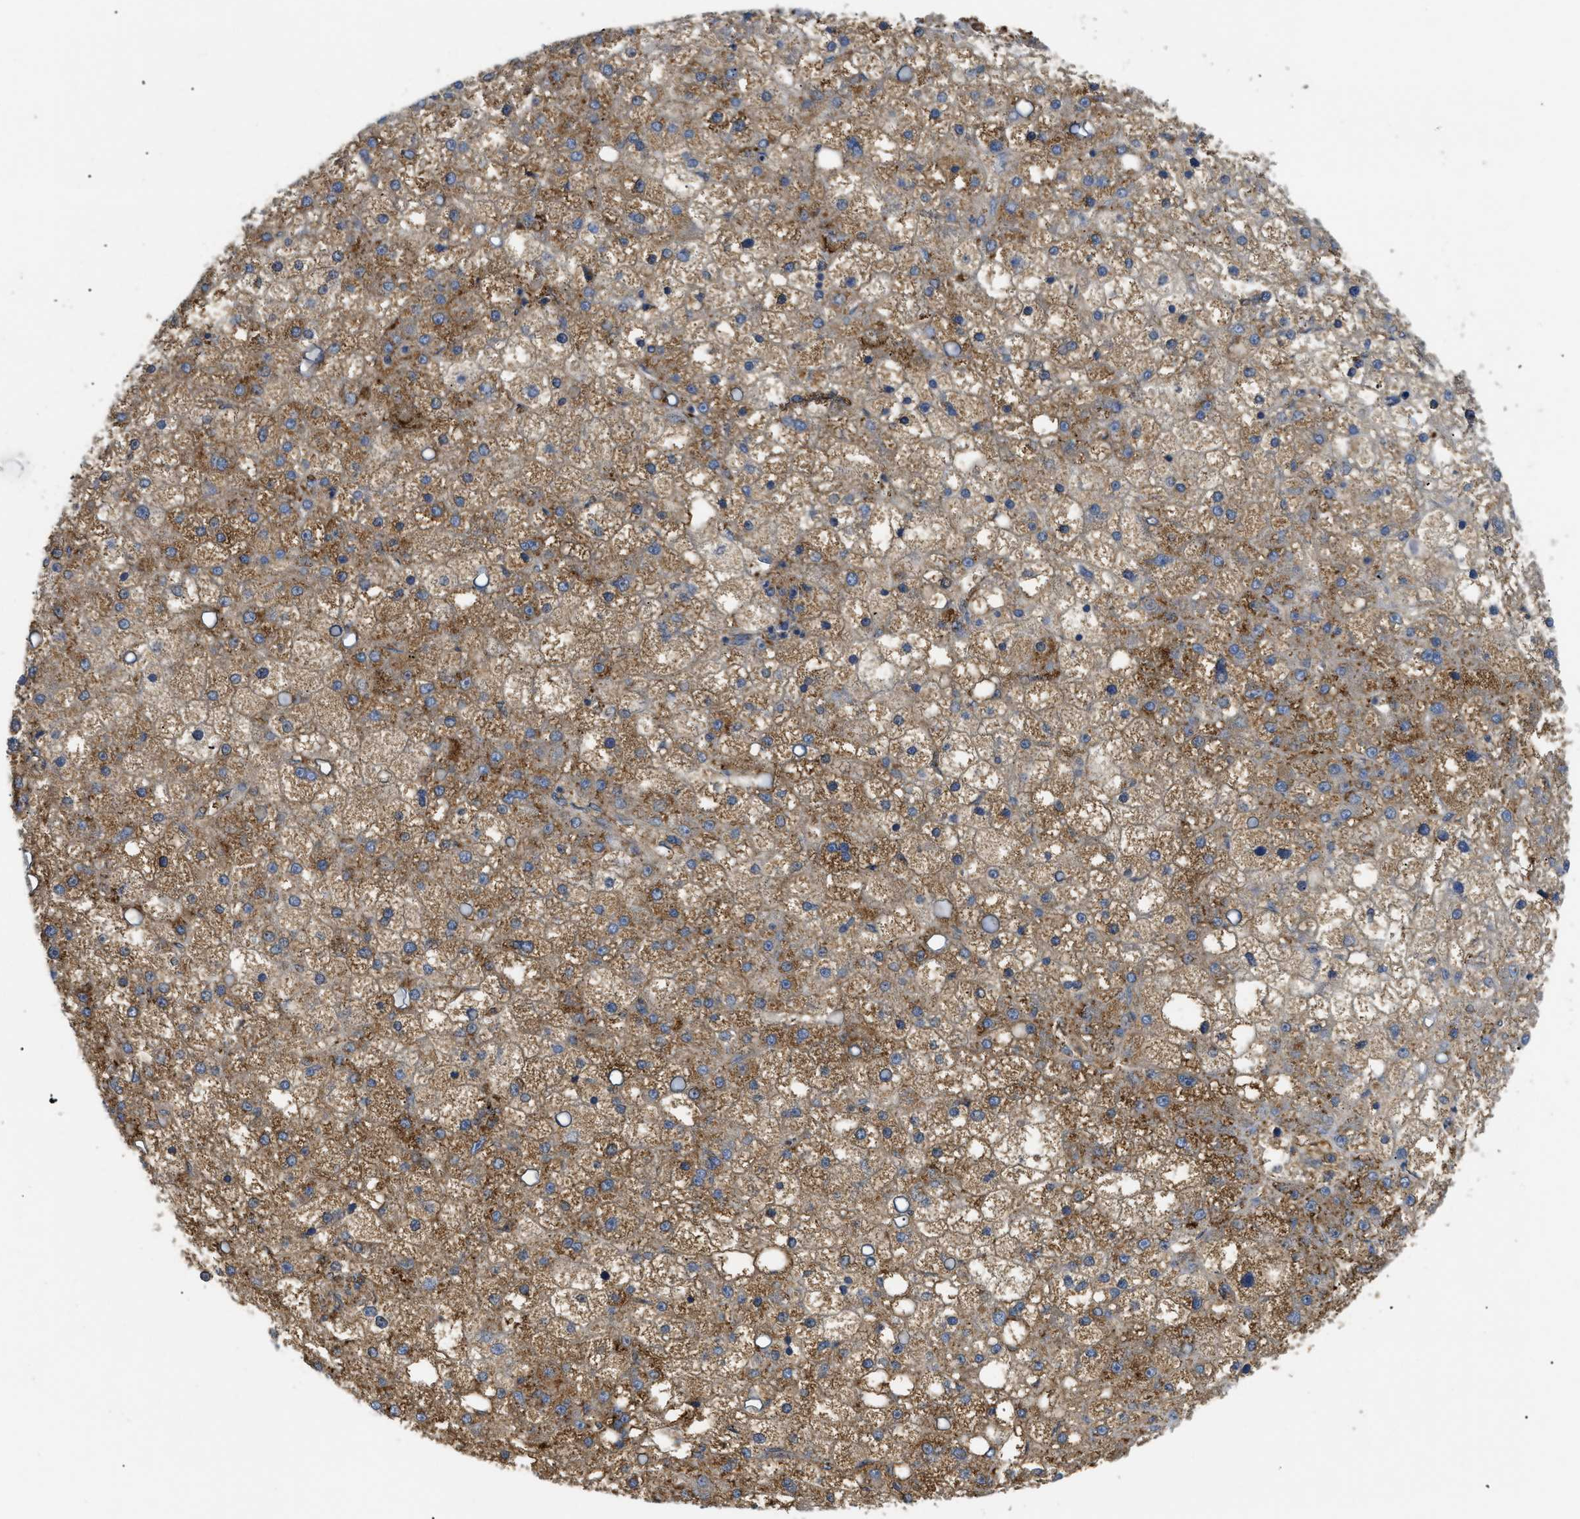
{"staining": {"intensity": "moderate", "quantity": ">75%", "location": "cytoplasmic/membranous"}, "tissue": "liver cancer", "cell_type": "Tumor cells", "image_type": "cancer", "snomed": [{"axis": "morphology", "description": "Carcinoma, Hepatocellular, NOS"}, {"axis": "topography", "description": "Liver"}], "caption": "A brown stain labels moderate cytoplasmic/membranous positivity of a protein in liver cancer tumor cells.", "gene": "ANXA4", "patient": {"sex": "male", "age": 67}}